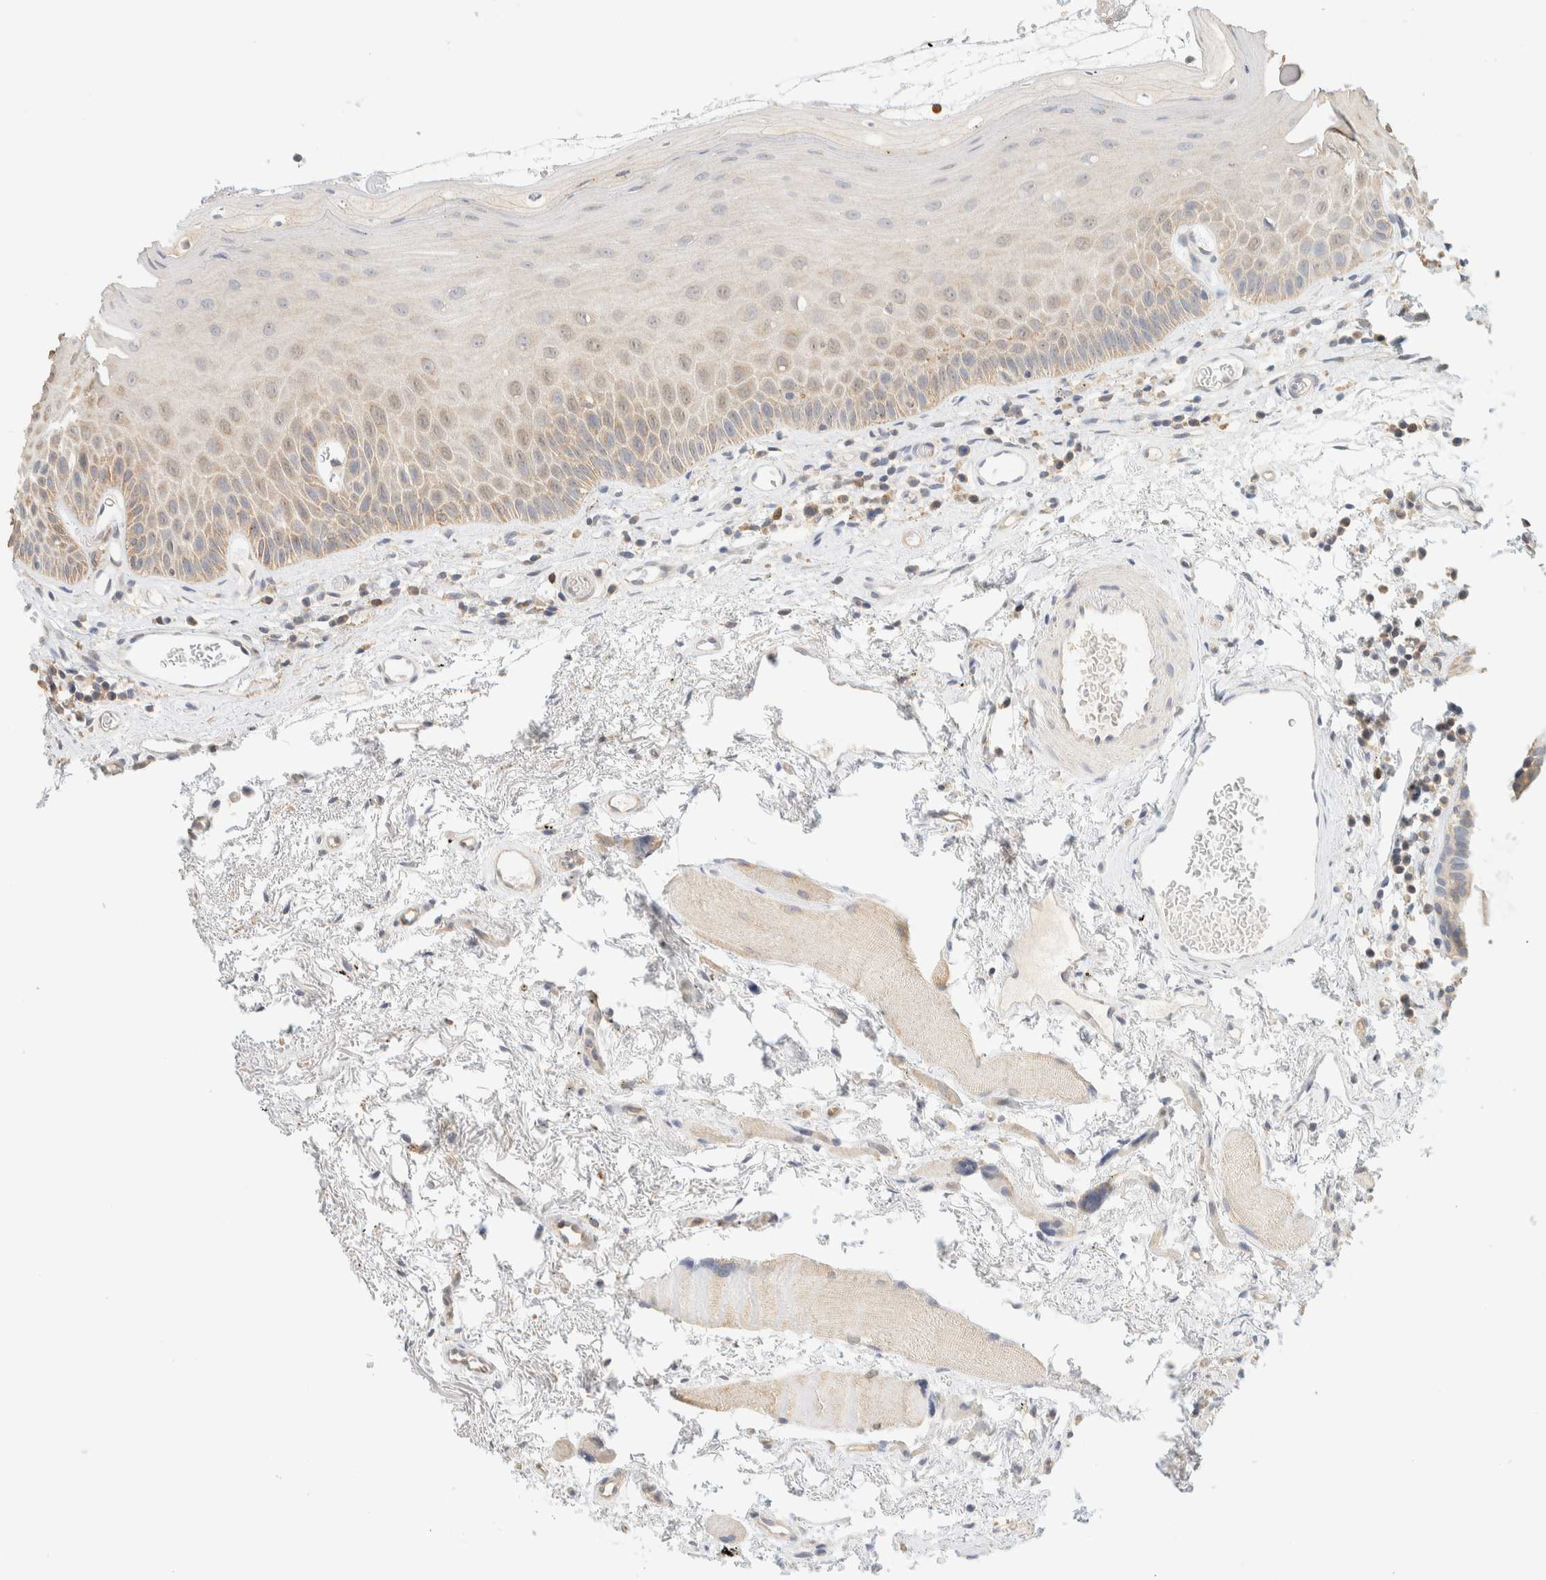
{"staining": {"intensity": "moderate", "quantity": "25%-75%", "location": "cytoplasmic/membranous"}, "tissue": "oral mucosa", "cell_type": "Squamous epithelial cells", "image_type": "normal", "snomed": [{"axis": "morphology", "description": "Normal tissue, NOS"}, {"axis": "topography", "description": "Skeletal muscle"}, {"axis": "topography", "description": "Oral tissue"}, {"axis": "topography", "description": "Peripheral nerve tissue"}], "caption": "This histopathology image exhibits IHC staining of benign oral mucosa, with medium moderate cytoplasmic/membranous staining in about 25%-75% of squamous epithelial cells.", "gene": "TBC1D8B", "patient": {"sex": "female", "age": 84}}